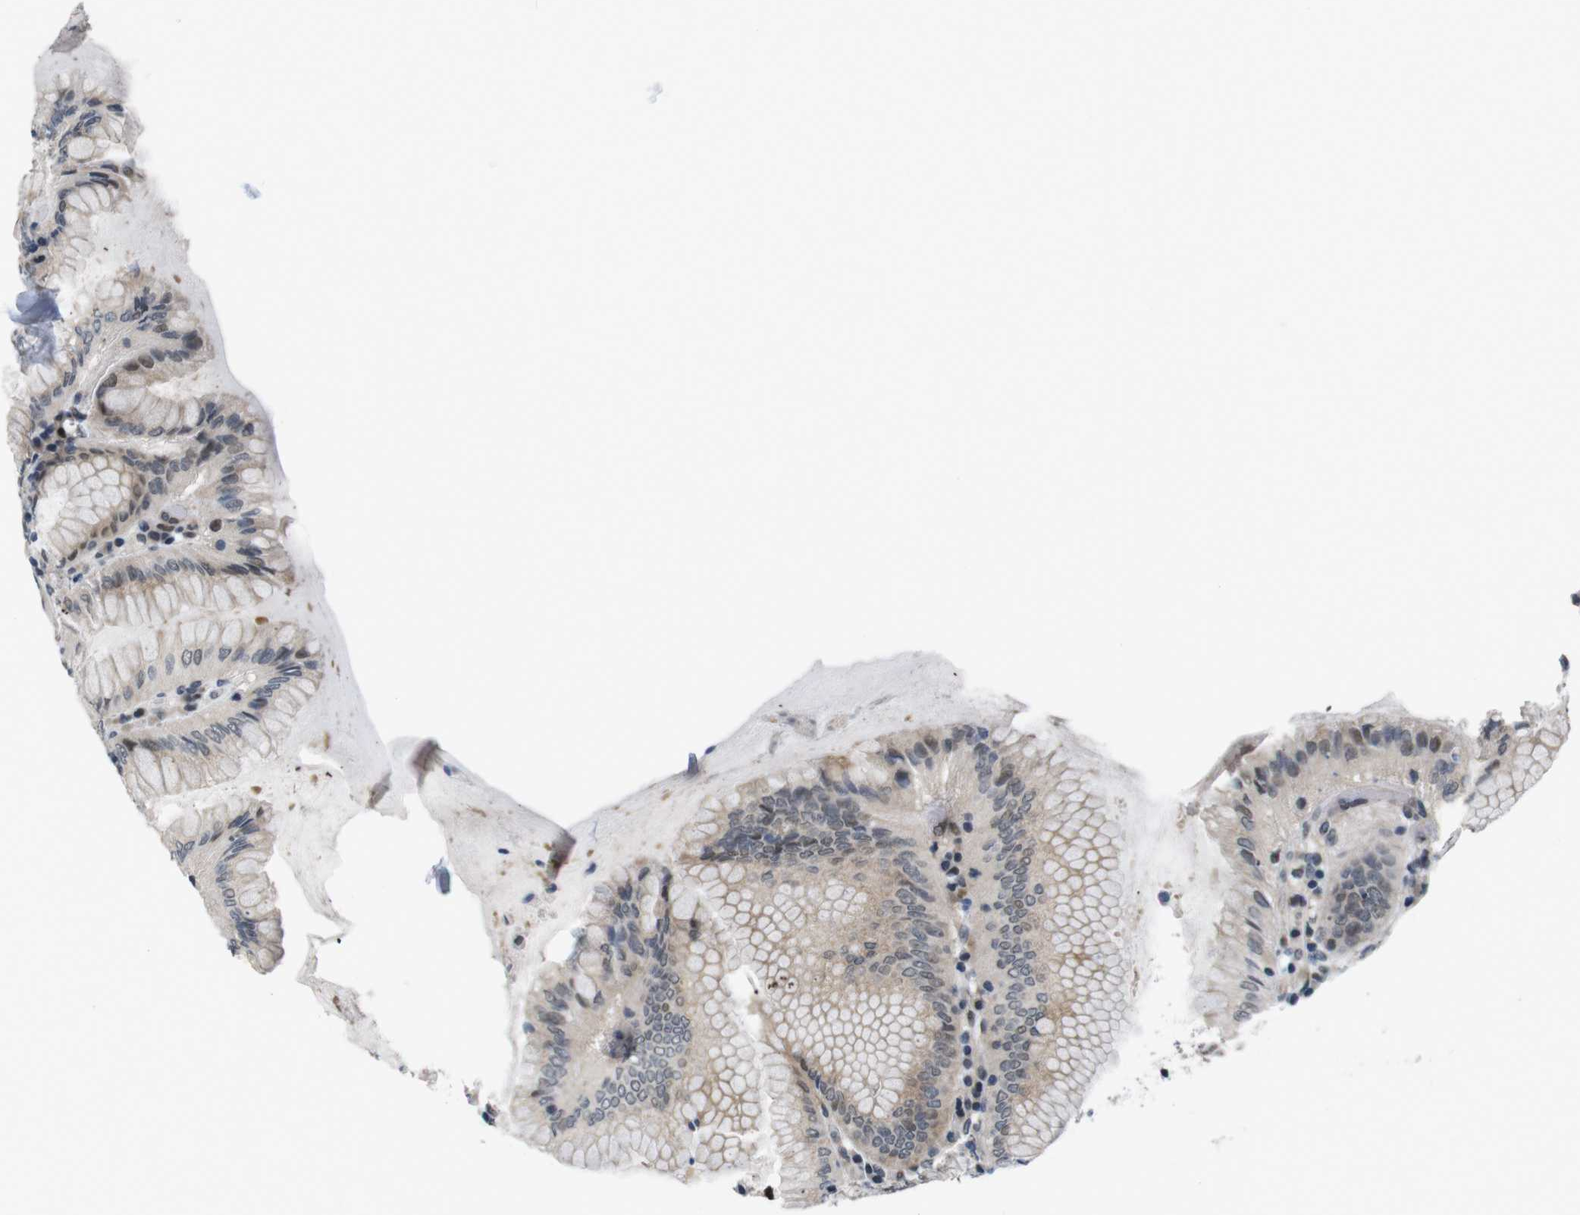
{"staining": {"intensity": "weak", "quantity": "25%-75%", "location": "cytoplasmic/membranous,nuclear"}, "tissue": "stomach", "cell_type": "Glandular cells", "image_type": "normal", "snomed": [{"axis": "morphology", "description": "Normal tissue, NOS"}, {"axis": "topography", "description": "Stomach, lower"}], "caption": "Protein expression analysis of normal human stomach reveals weak cytoplasmic/membranous,nuclear expression in approximately 25%-75% of glandular cells. The protein of interest is stained brown, and the nuclei are stained in blue (DAB IHC with brightfield microscopy, high magnification).", "gene": "SMCO2", "patient": {"sex": "female", "age": 76}}